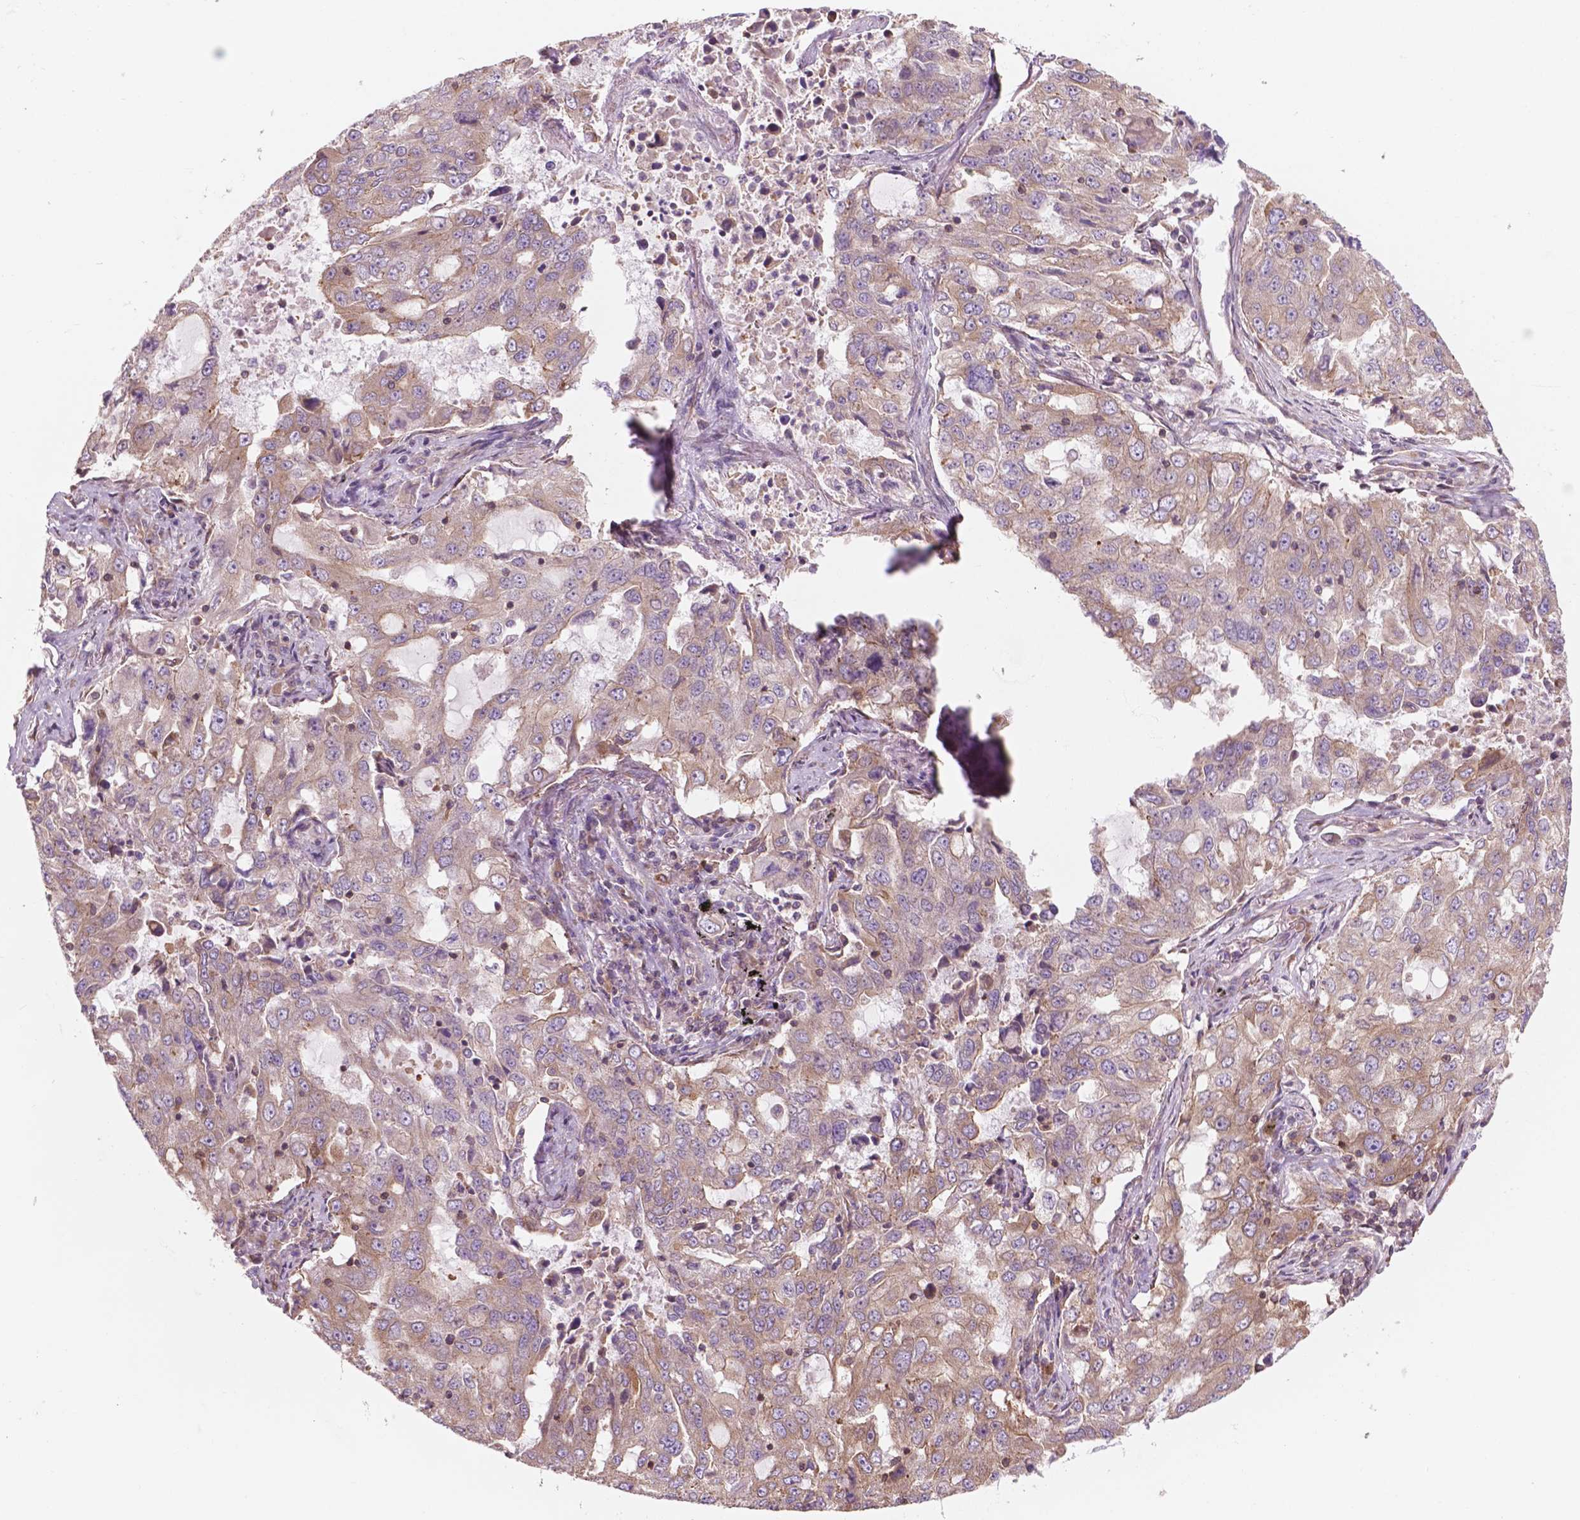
{"staining": {"intensity": "weak", "quantity": "25%-75%", "location": "cytoplasmic/membranous"}, "tissue": "lung cancer", "cell_type": "Tumor cells", "image_type": "cancer", "snomed": [{"axis": "morphology", "description": "Adenocarcinoma, NOS"}, {"axis": "topography", "description": "Lung"}], "caption": "IHC image of neoplastic tissue: lung adenocarcinoma stained using IHC reveals low levels of weak protein expression localized specifically in the cytoplasmic/membranous of tumor cells, appearing as a cytoplasmic/membranous brown color.", "gene": "SURF4", "patient": {"sex": "female", "age": 61}}